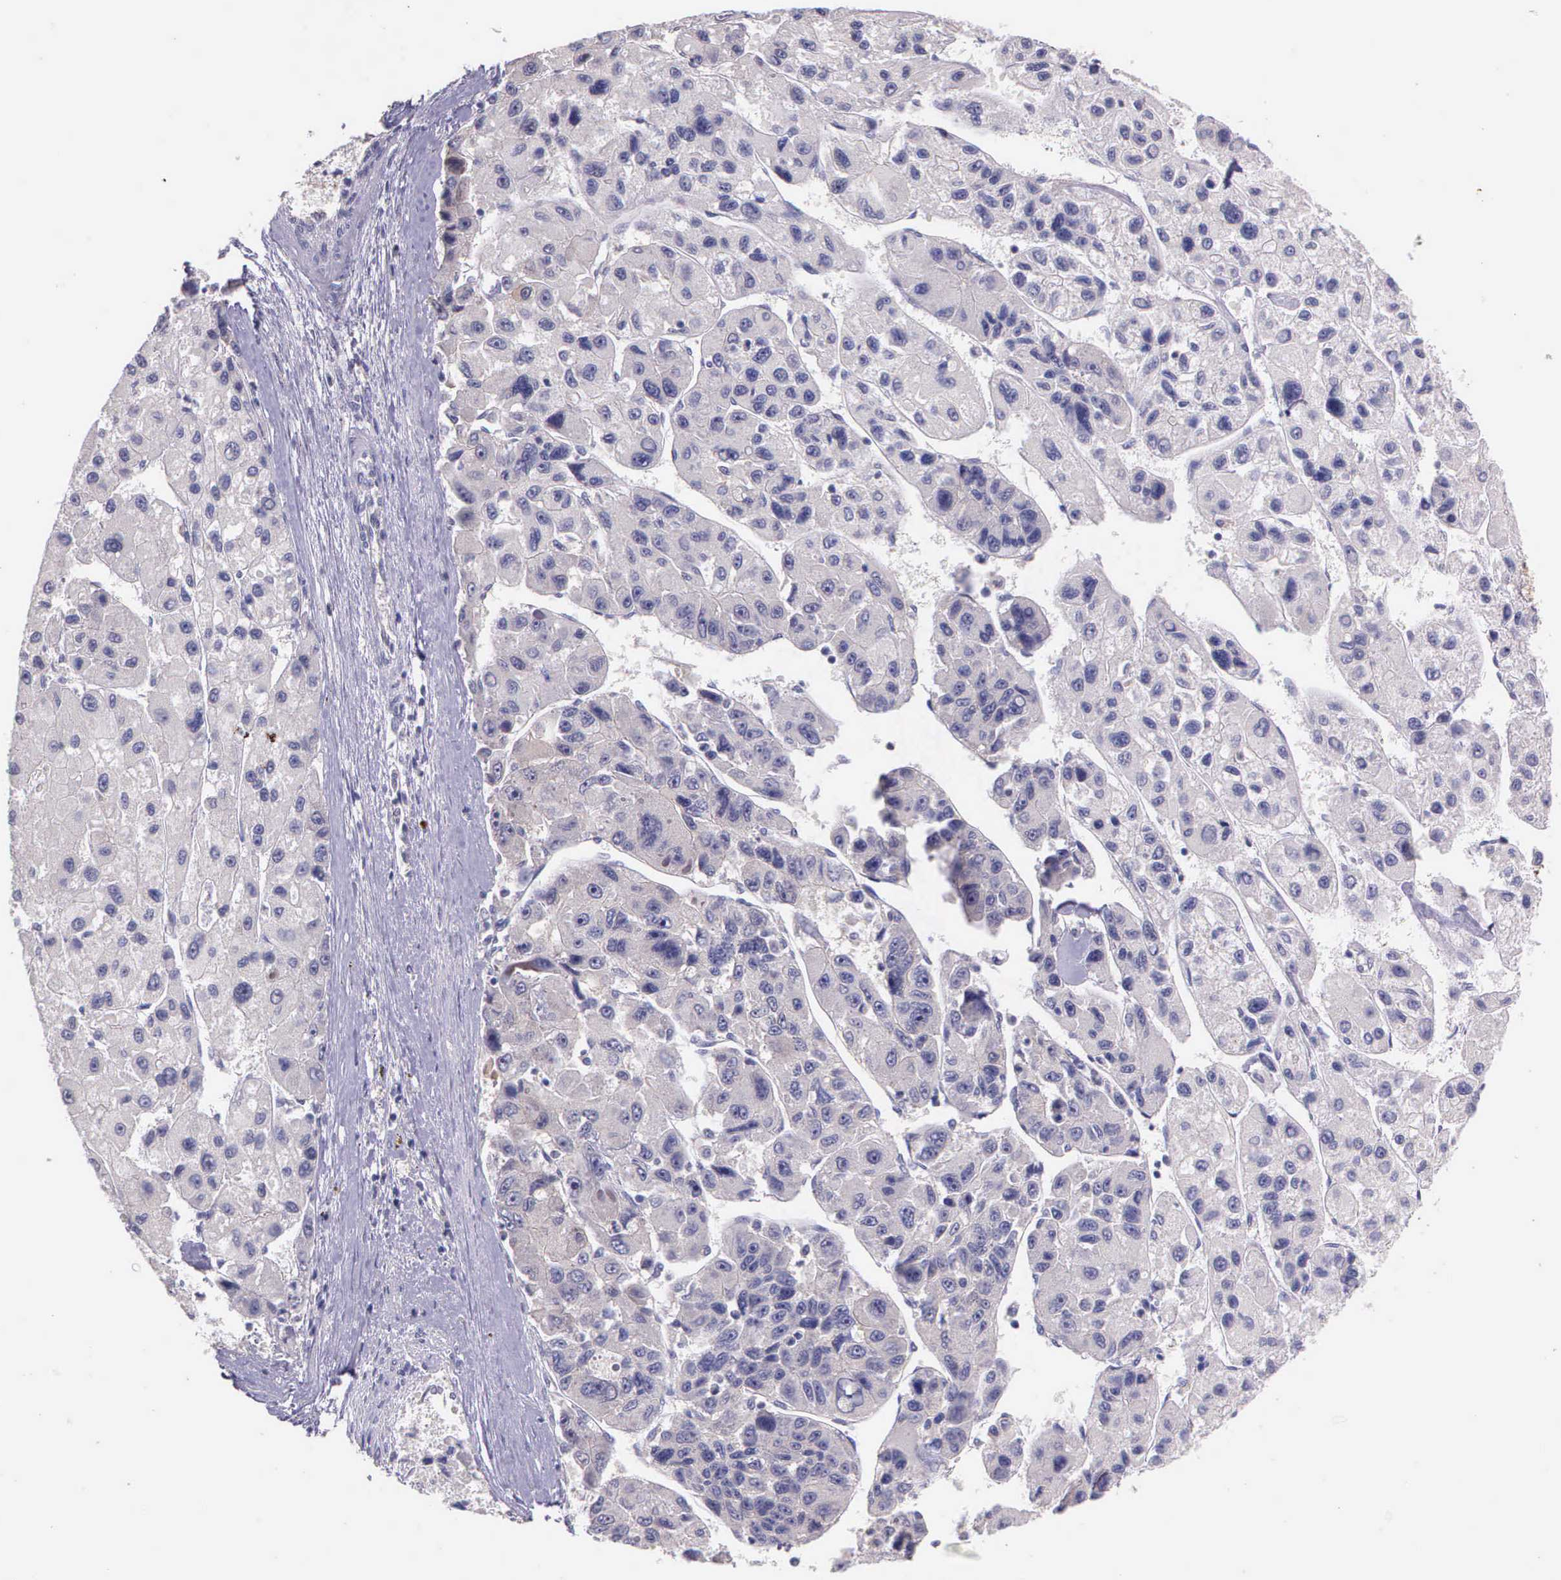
{"staining": {"intensity": "negative", "quantity": "none", "location": "none"}, "tissue": "liver cancer", "cell_type": "Tumor cells", "image_type": "cancer", "snomed": [{"axis": "morphology", "description": "Carcinoma, Hepatocellular, NOS"}, {"axis": "topography", "description": "Liver"}], "caption": "There is no significant expression in tumor cells of hepatocellular carcinoma (liver).", "gene": "IGBP1", "patient": {"sex": "male", "age": 64}}